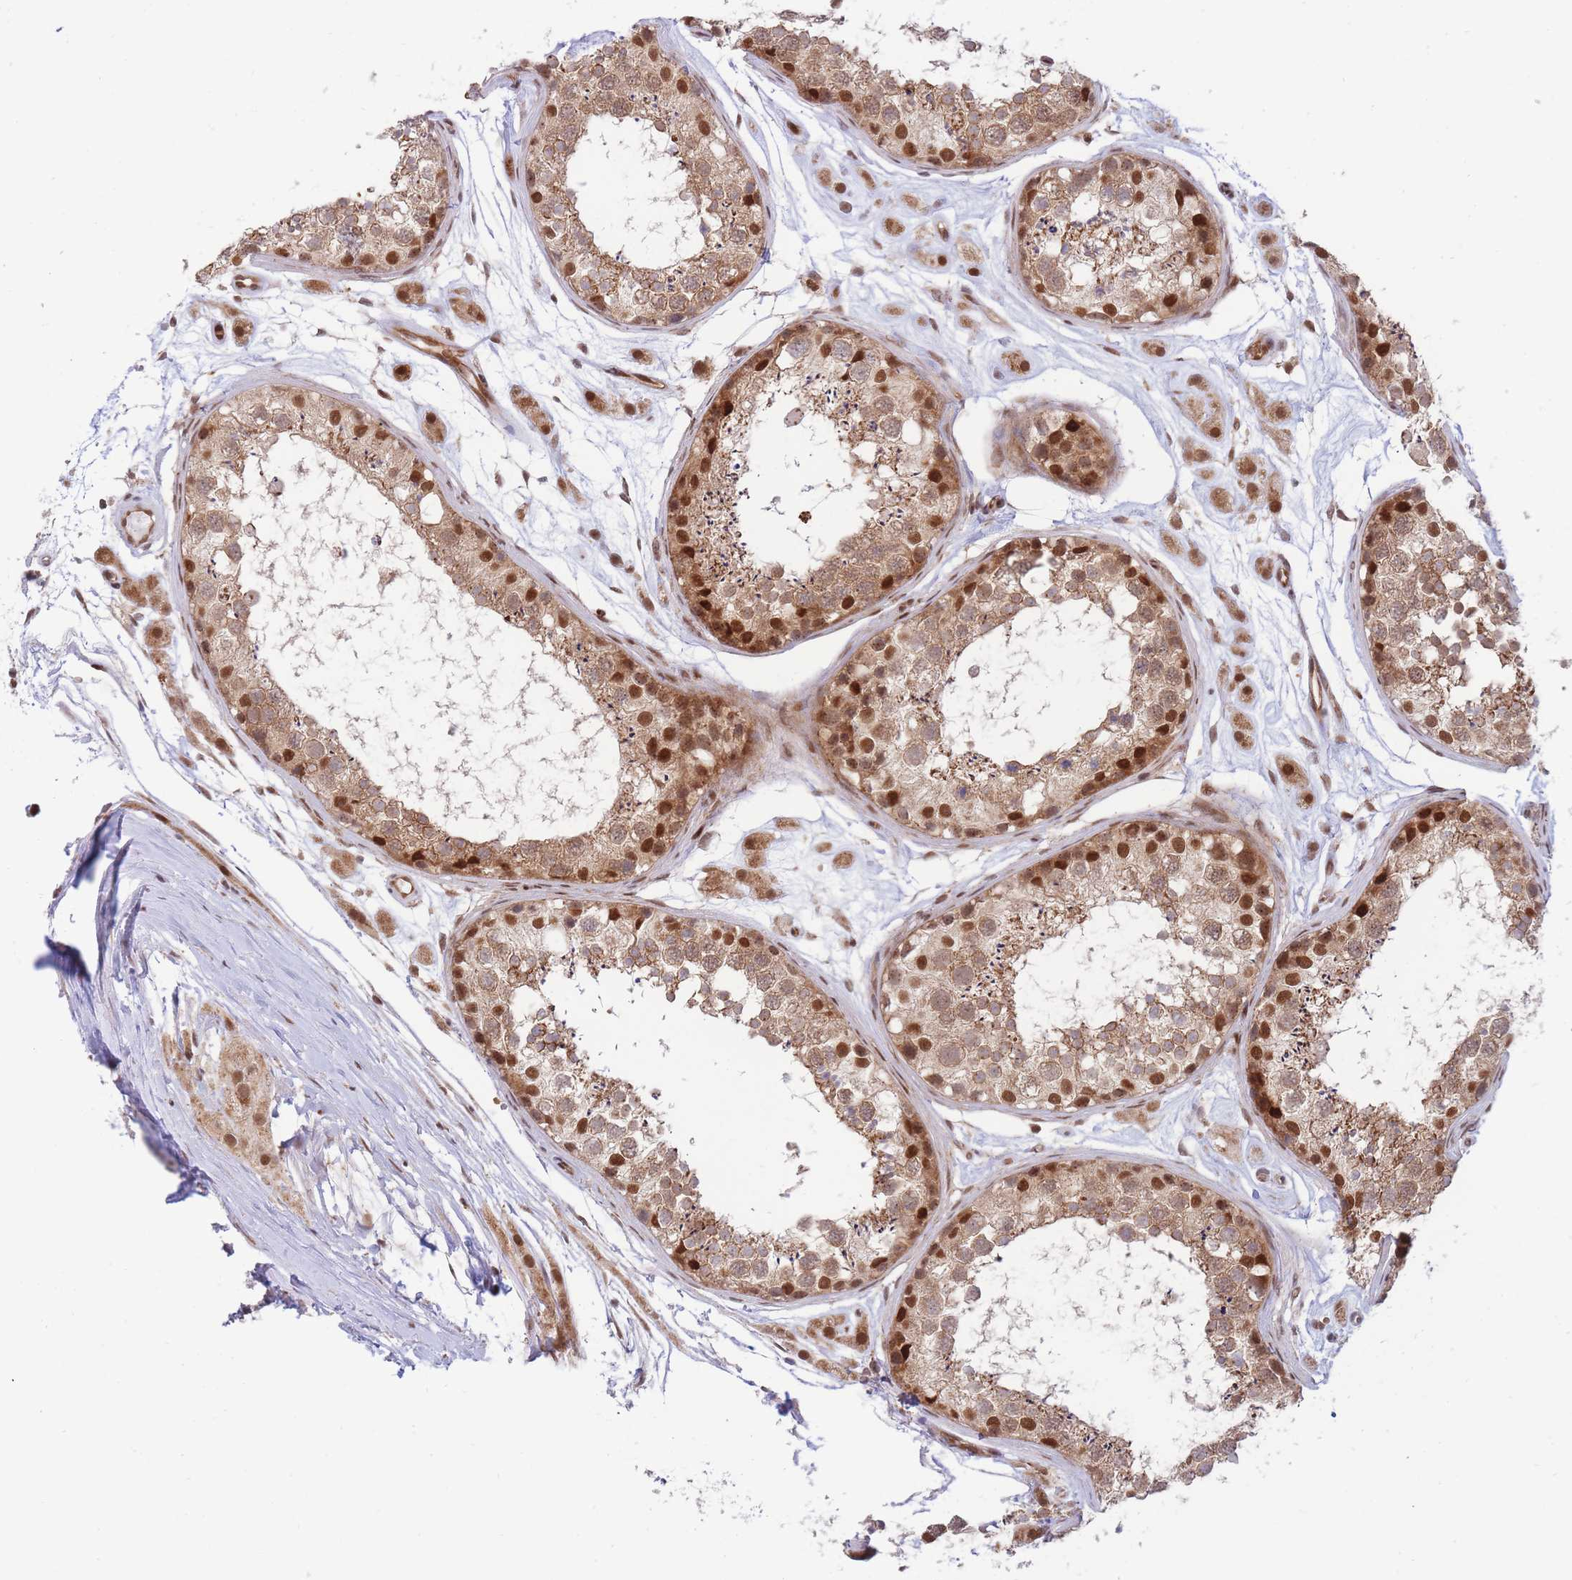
{"staining": {"intensity": "moderate", "quantity": ">75%", "location": "cytoplasmic/membranous,nuclear"}, "tissue": "testis", "cell_type": "Cells in seminiferous ducts", "image_type": "normal", "snomed": [{"axis": "morphology", "description": "Normal tissue, NOS"}, {"axis": "topography", "description": "Testis"}], "caption": "Testis stained with immunohistochemistry displays moderate cytoplasmic/membranous,nuclear positivity in approximately >75% of cells in seminiferous ducts. (Stains: DAB (3,3'-diaminobenzidine) in brown, nuclei in blue, Microscopy: brightfield microscopy at high magnification).", "gene": "BOD1L1", "patient": {"sex": "male", "age": 25}}